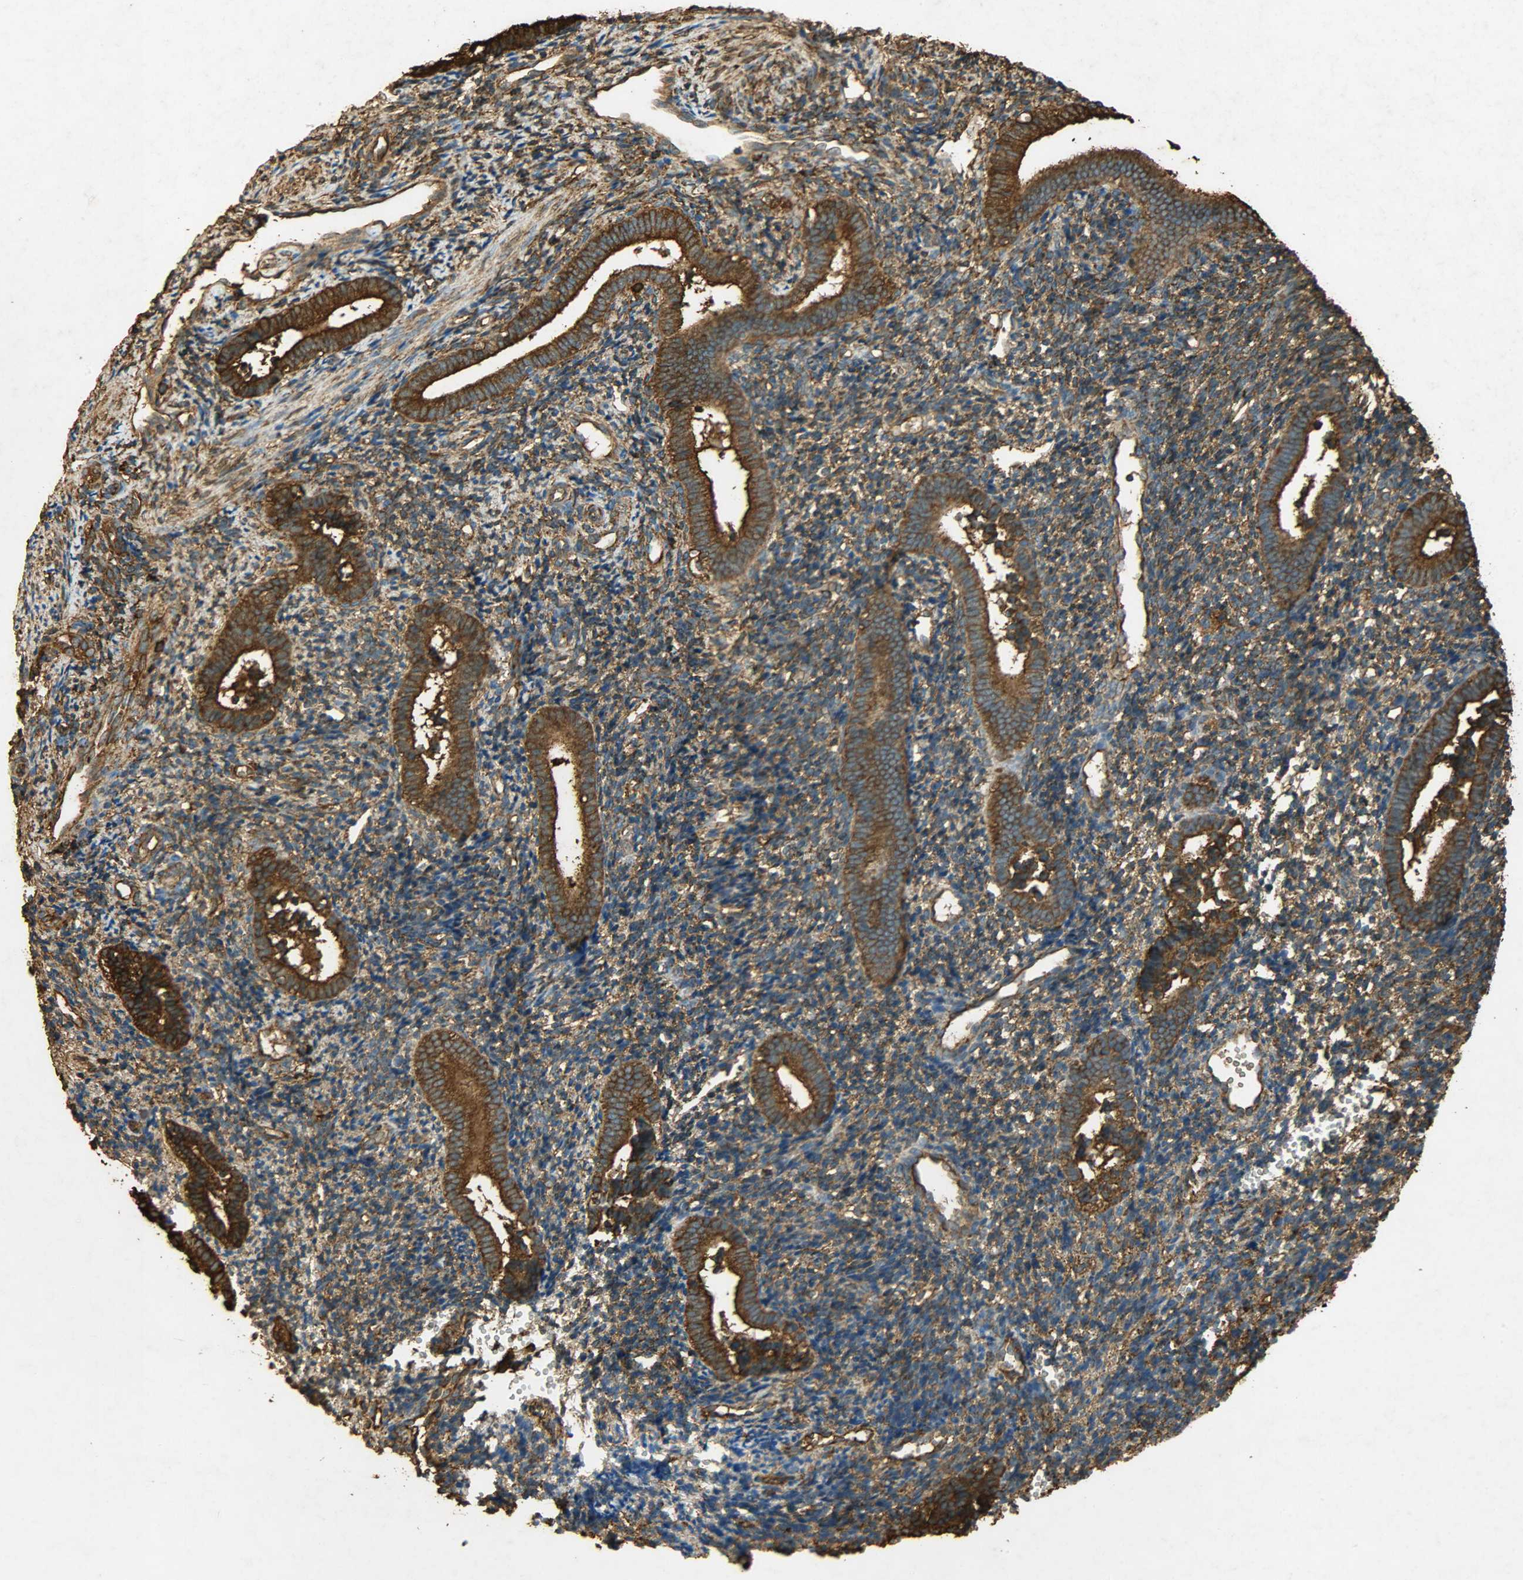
{"staining": {"intensity": "moderate", "quantity": ">75%", "location": "cytoplasmic/membranous"}, "tissue": "endometrium", "cell_type": "Cells in endometrial stroma", "image_type": "normal", "snomed": [{"axis": "morphology", "description": "Normal tissue, NOS"}, {"axis": "topography", "description": "Uterus"}, {"axis": "topography", "description": "Endometrium"}], "caption": "Immunohistochemistry image of normal human endometrium stained for a protein (brown), which shows medium levels of moderate cytoplasmic/membranous expression in approximately >75% of cells in endometrial stroma.", "gene": "HSP90B1", "patient": {"sex": "female", "age": 33}}